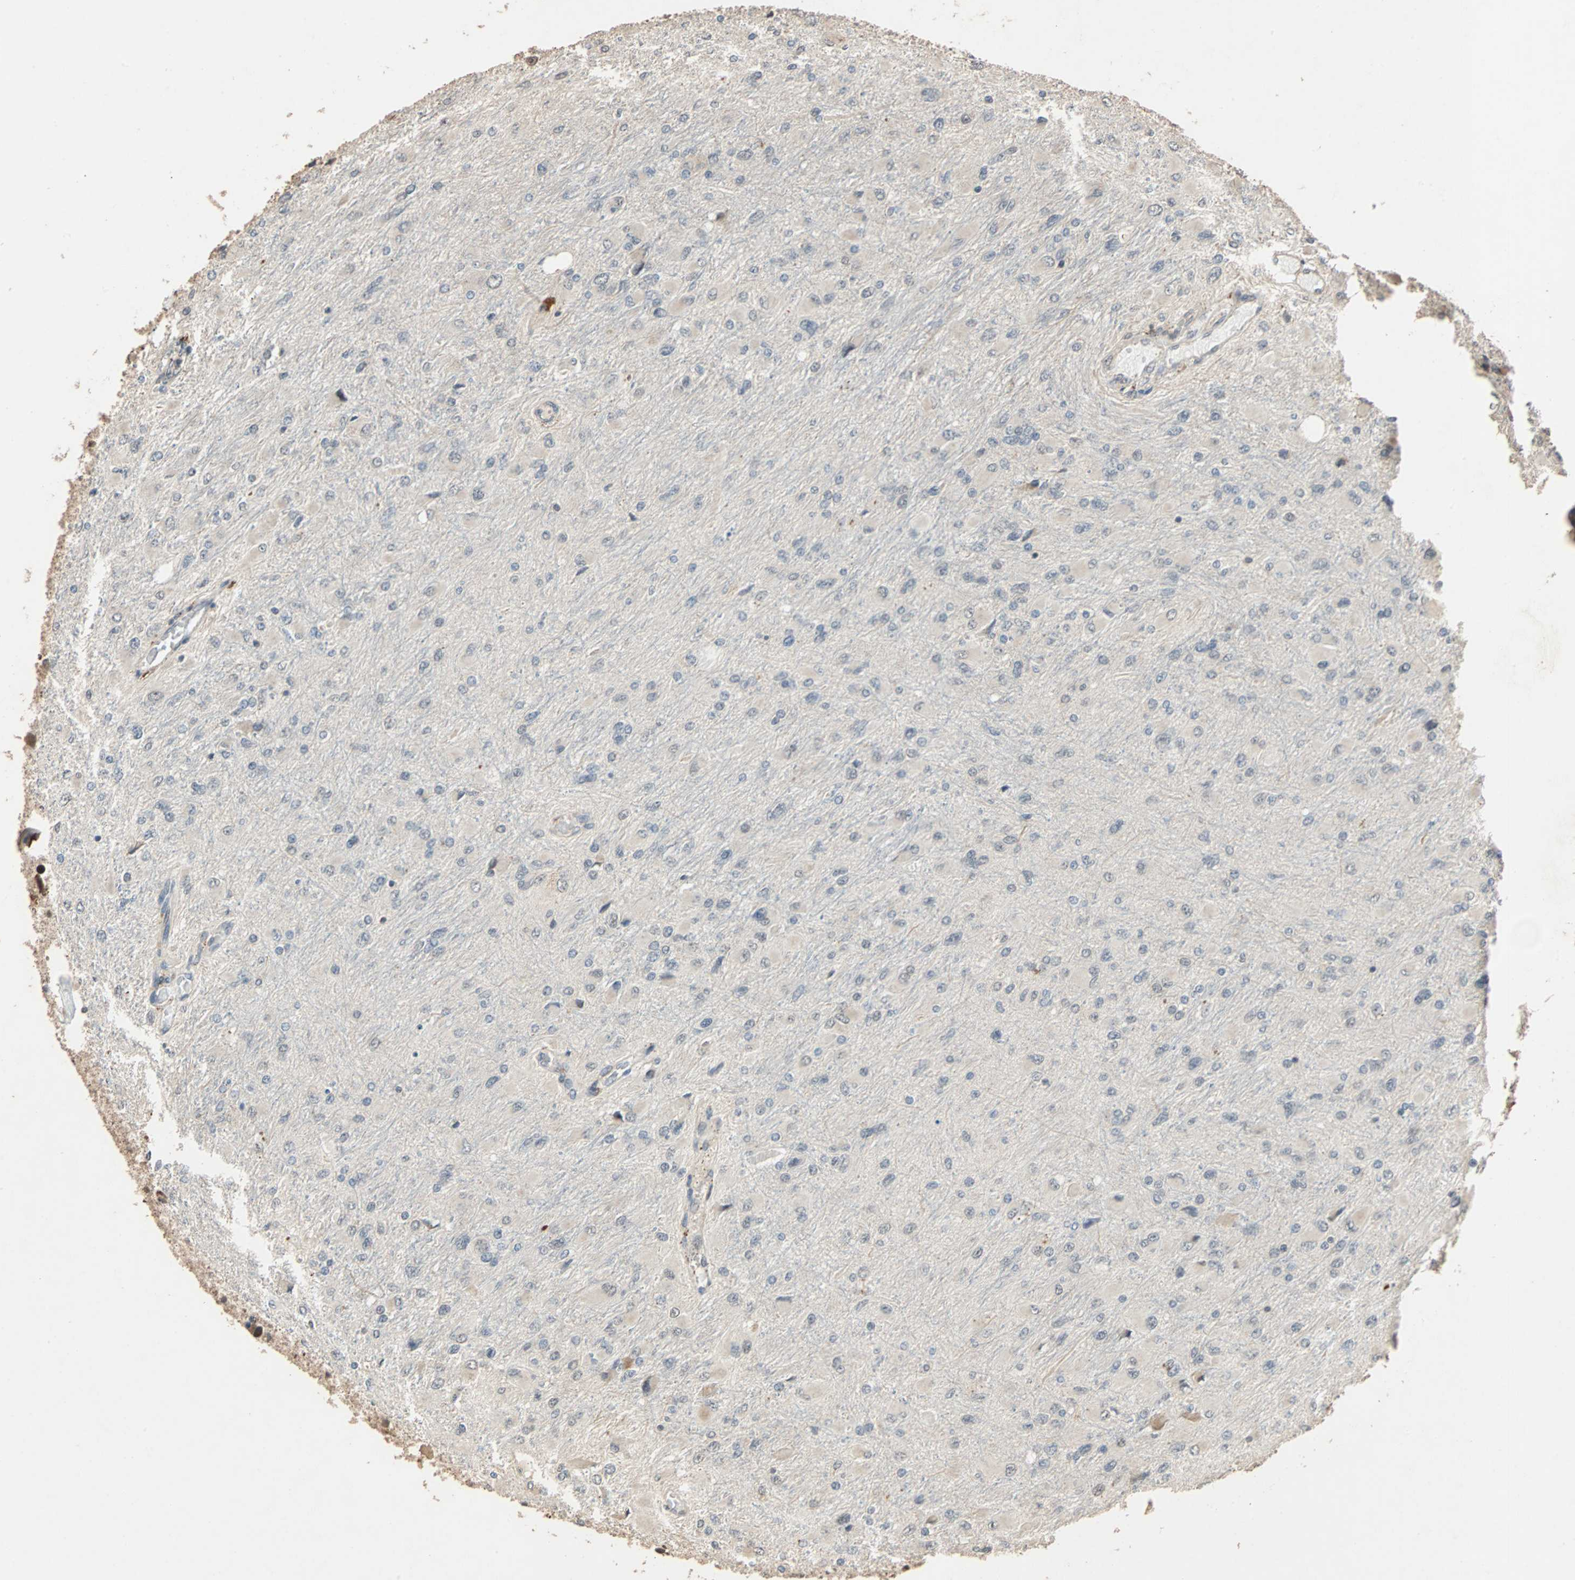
{"staining": {"intensity": "weak", "quantity": ">75%", "location": "cytoplasmic/membranous"}, "tissue": "glioma", "cell_type": "Tumor cells", "image_type": "cancer", "snomed": [{"axis": "morphology", "description": "Glioma, malignant, High grade"}, {"axis": "topography", "description": "Cerebral cortex"}], "caption": "Immunohistochemical staining of malignant glioma (high-grade) displays low levels of weak cytoplasmic/membranous protein expression in about >75% of tumor cells. (Brightfield microscopy of DAB IHC at high magnification).", "gene": "CDC5L", "patient": {"sex": "female", "age": 36}}